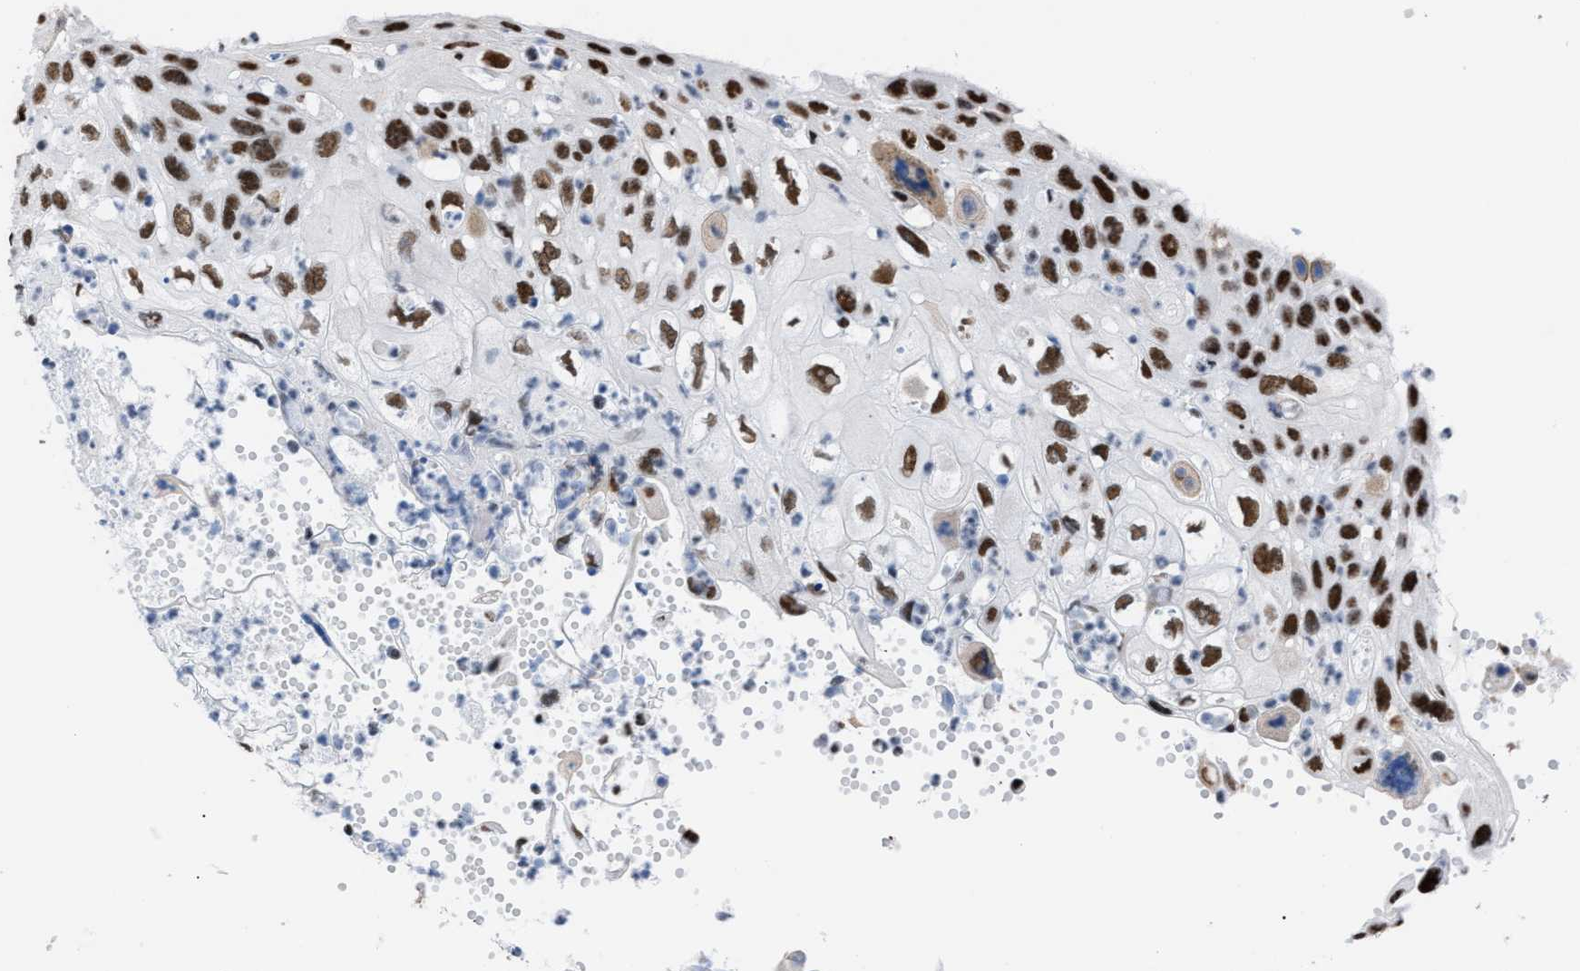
{"staining": {"intensity": "strong", "quantity": ">75%", "location": "nuclear"}, "tissue": "cervical cancer", "cell_type": "Tumor cells", "image_type": "cancer", "snomed": [{"axis": "morphology", "description": "Squamous cell carcinoma, NOS"}, {"axis": "topography", "description": "Cervix"}], "caption": "Squamous cell carcinoma (cervical) stained with a brown dye reveals strong nuclear positive expression in about >75% of tumor cells.", "gene": "CCAR2", "patient": {"sex": "female", "age": 70}}